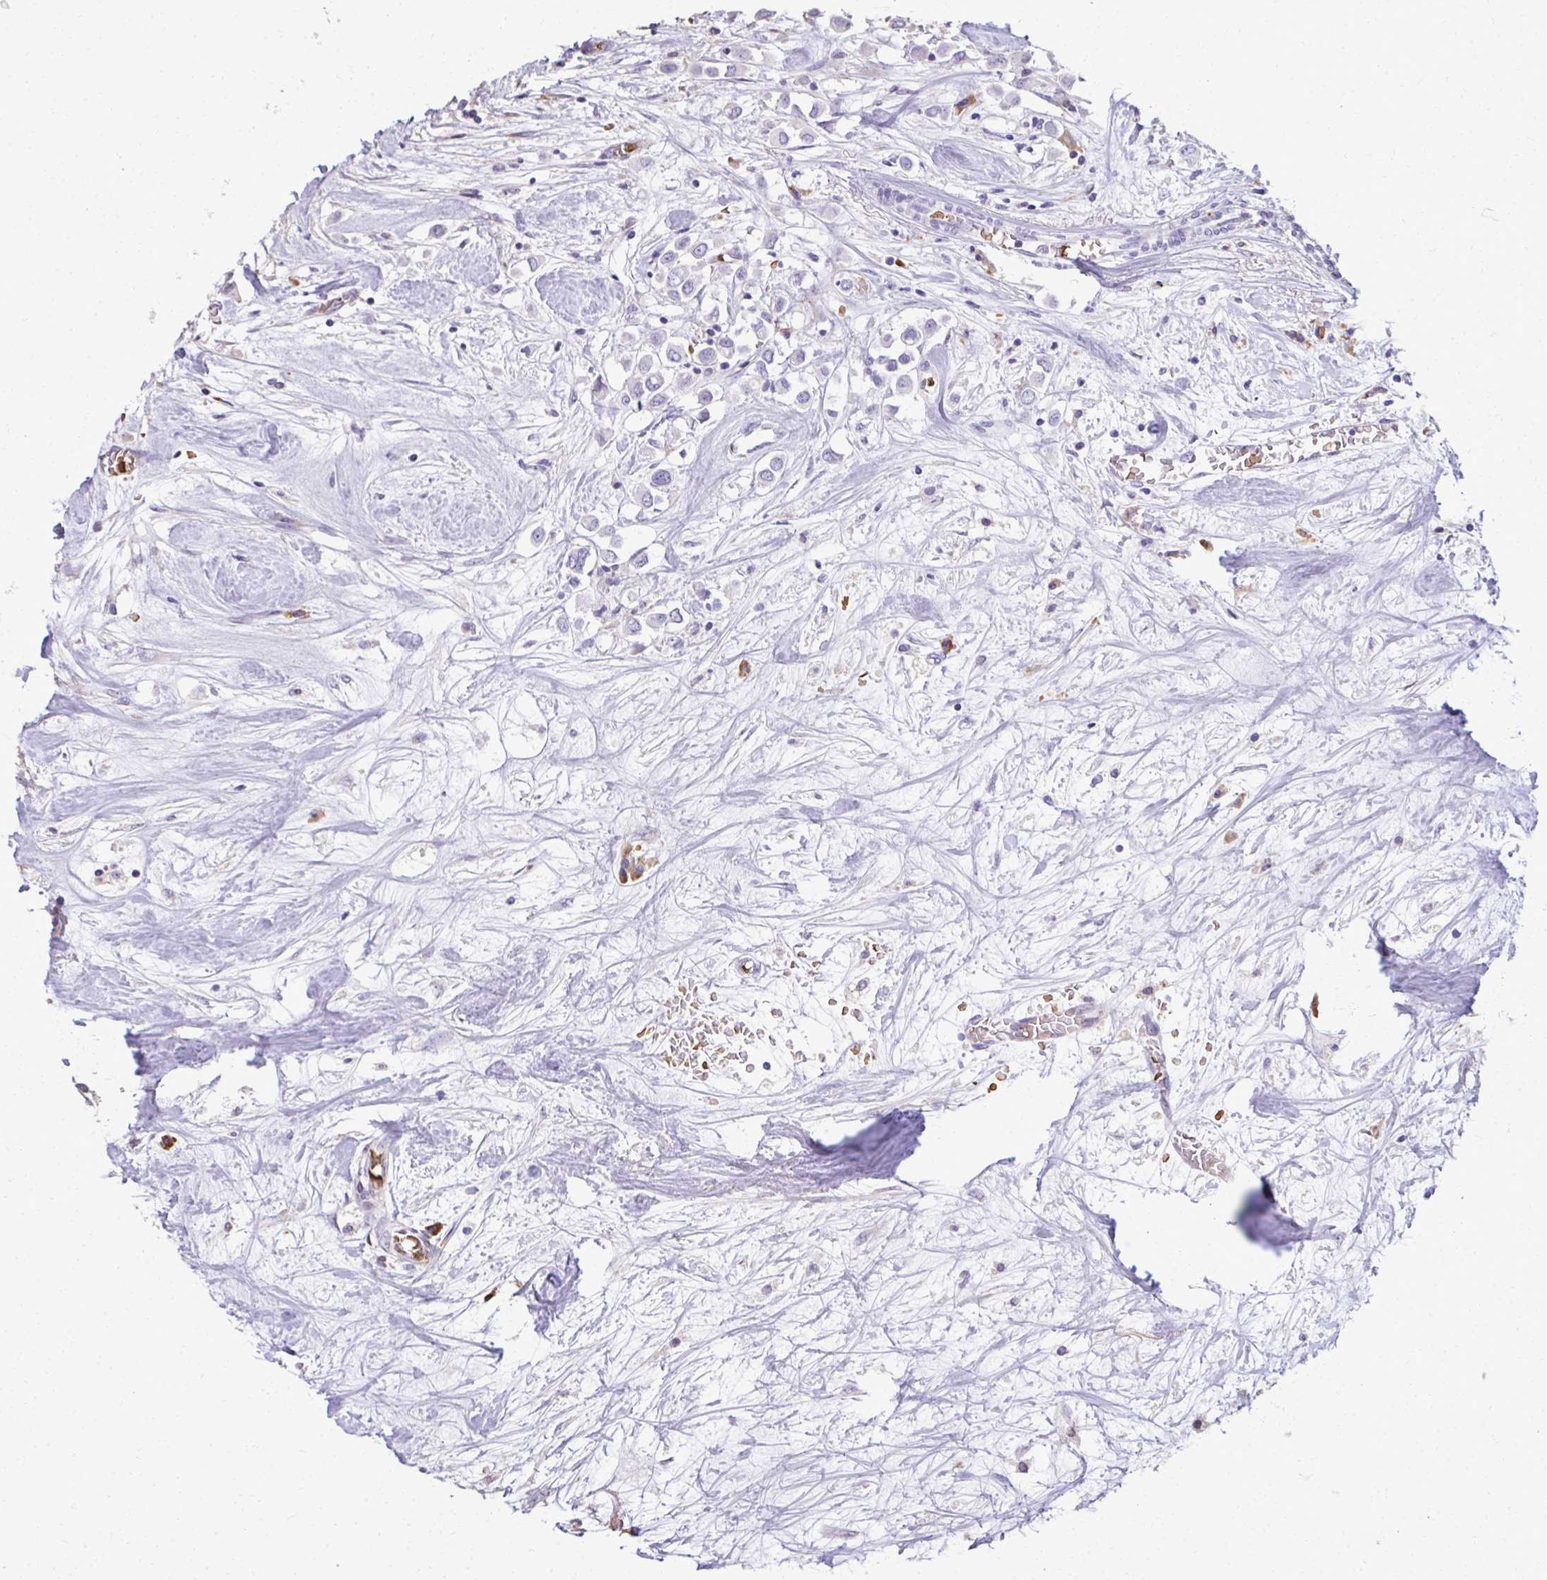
{"staining": {"intensity": "negative", "quantity": "none", "location": "none"}, "tissue": "breast cancer", "cell_type": "Tumor cells", "image_type": "cancer", "snomed": [{"axis": "morphology", "description": "Duct carcinoma"}, {"axis": "topography", "description": "Breast"}], "caption": "DAB immunohistochemical staining of human breast cancer (invasive ductal carcinoma) shows no significant positivity in tumor cells.", "gene": "FIBCD1", "patient": {"sex": "female", "age": 61}}